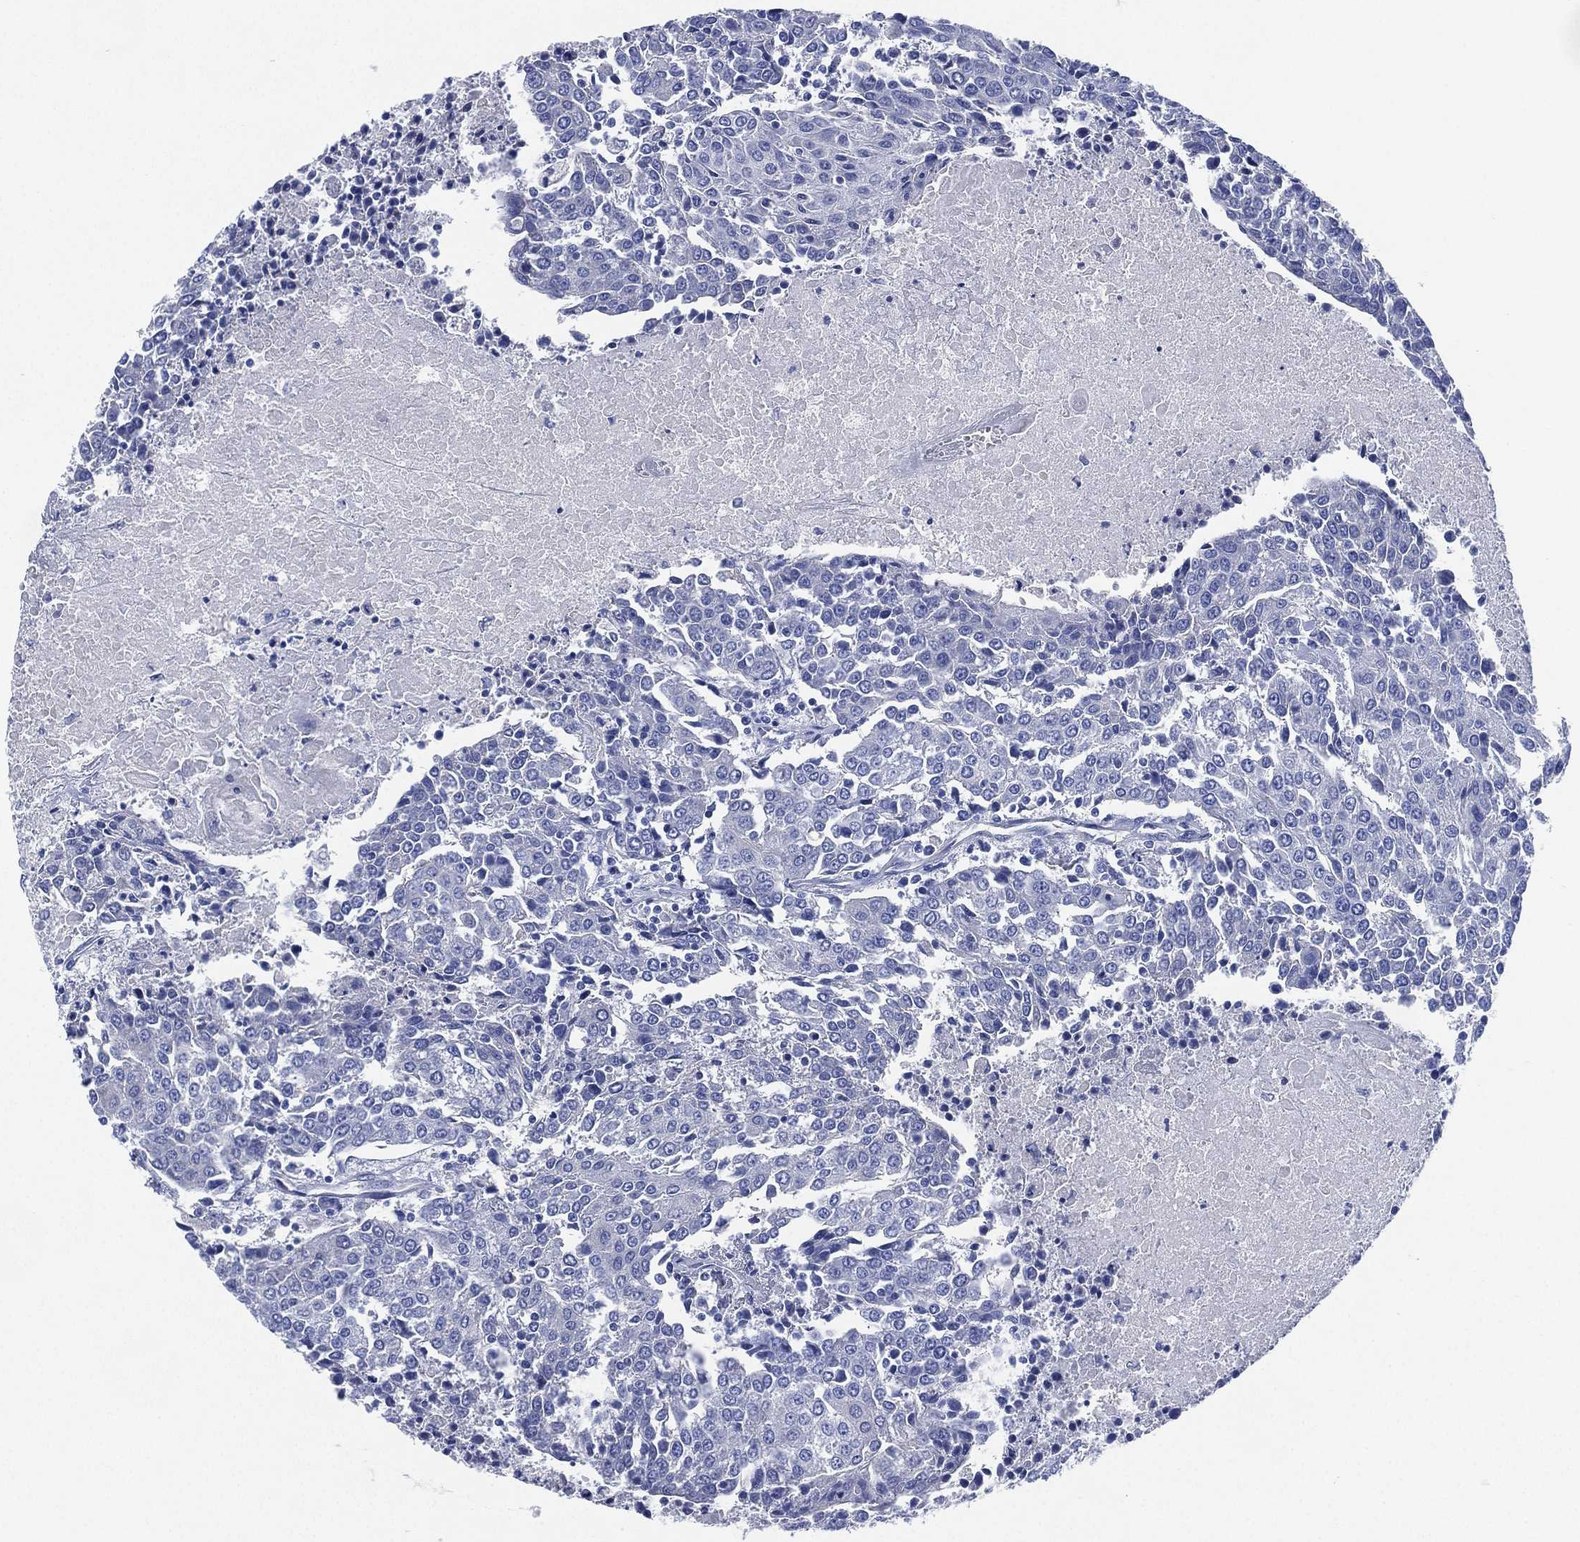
{"staining": {"intensity": "negative", "quantity": "none", "location": "none"}, "tissue": "urothelial cancer", "cell_type": "Tumor cells", "image_type": "cancer", "snomed": [{"axis": "morphology", "description": "Urothelial carcinoma, High grade"}, {"axis": "topography", "description": "Urinary bladder"}], "caption": "IHC of urothelial carcinoma (high-grade) reveals no staining in tumor cells. (Stains: DAB immunohistochemistry with hematoxylin counter stain, Microscopy: brightfield microscopy at high magnification).", "gene": "CCDC70", "patient": {"sex": "female", "age": 85}}